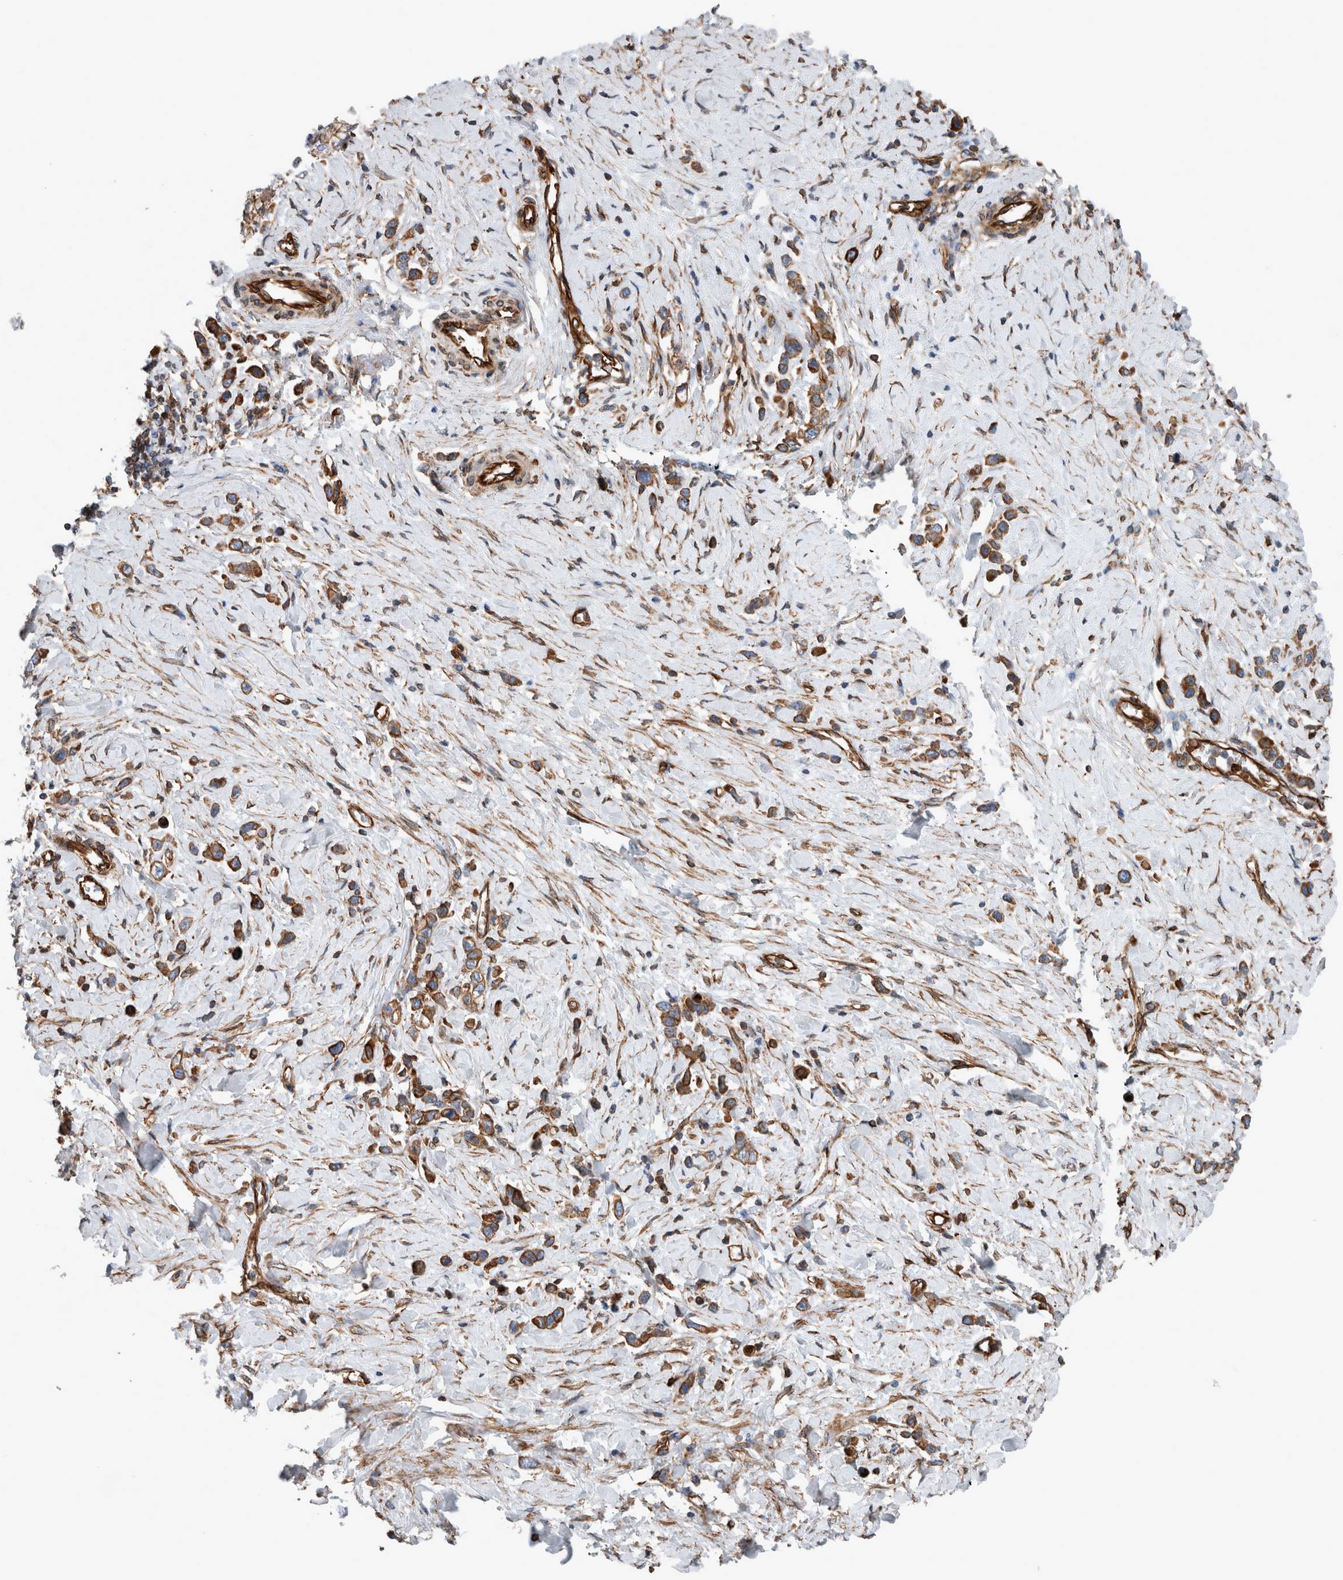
{"staining": {"intensity": "moderate", "quantity": ">75%", "location": "cytoplasmic/membranous"}, "tissue": "stomach cancer", "cell_type": "Tumor cells", "image_type": "cancer", "snomed": [{"axis": "morphology", "description": "Adenocarcinoma, NOS"}, {"axis": "topography", "description": "Stomach"}], "caption": "Immunohistochemistry of human stomach cancer (adenocarcinoma) exhibits medium levels of moderate cytoplasmic/membranous staining in about >75% of tumor cells.", "gene": "PLEC", "patient": {"sex": "female", "age": 65}}